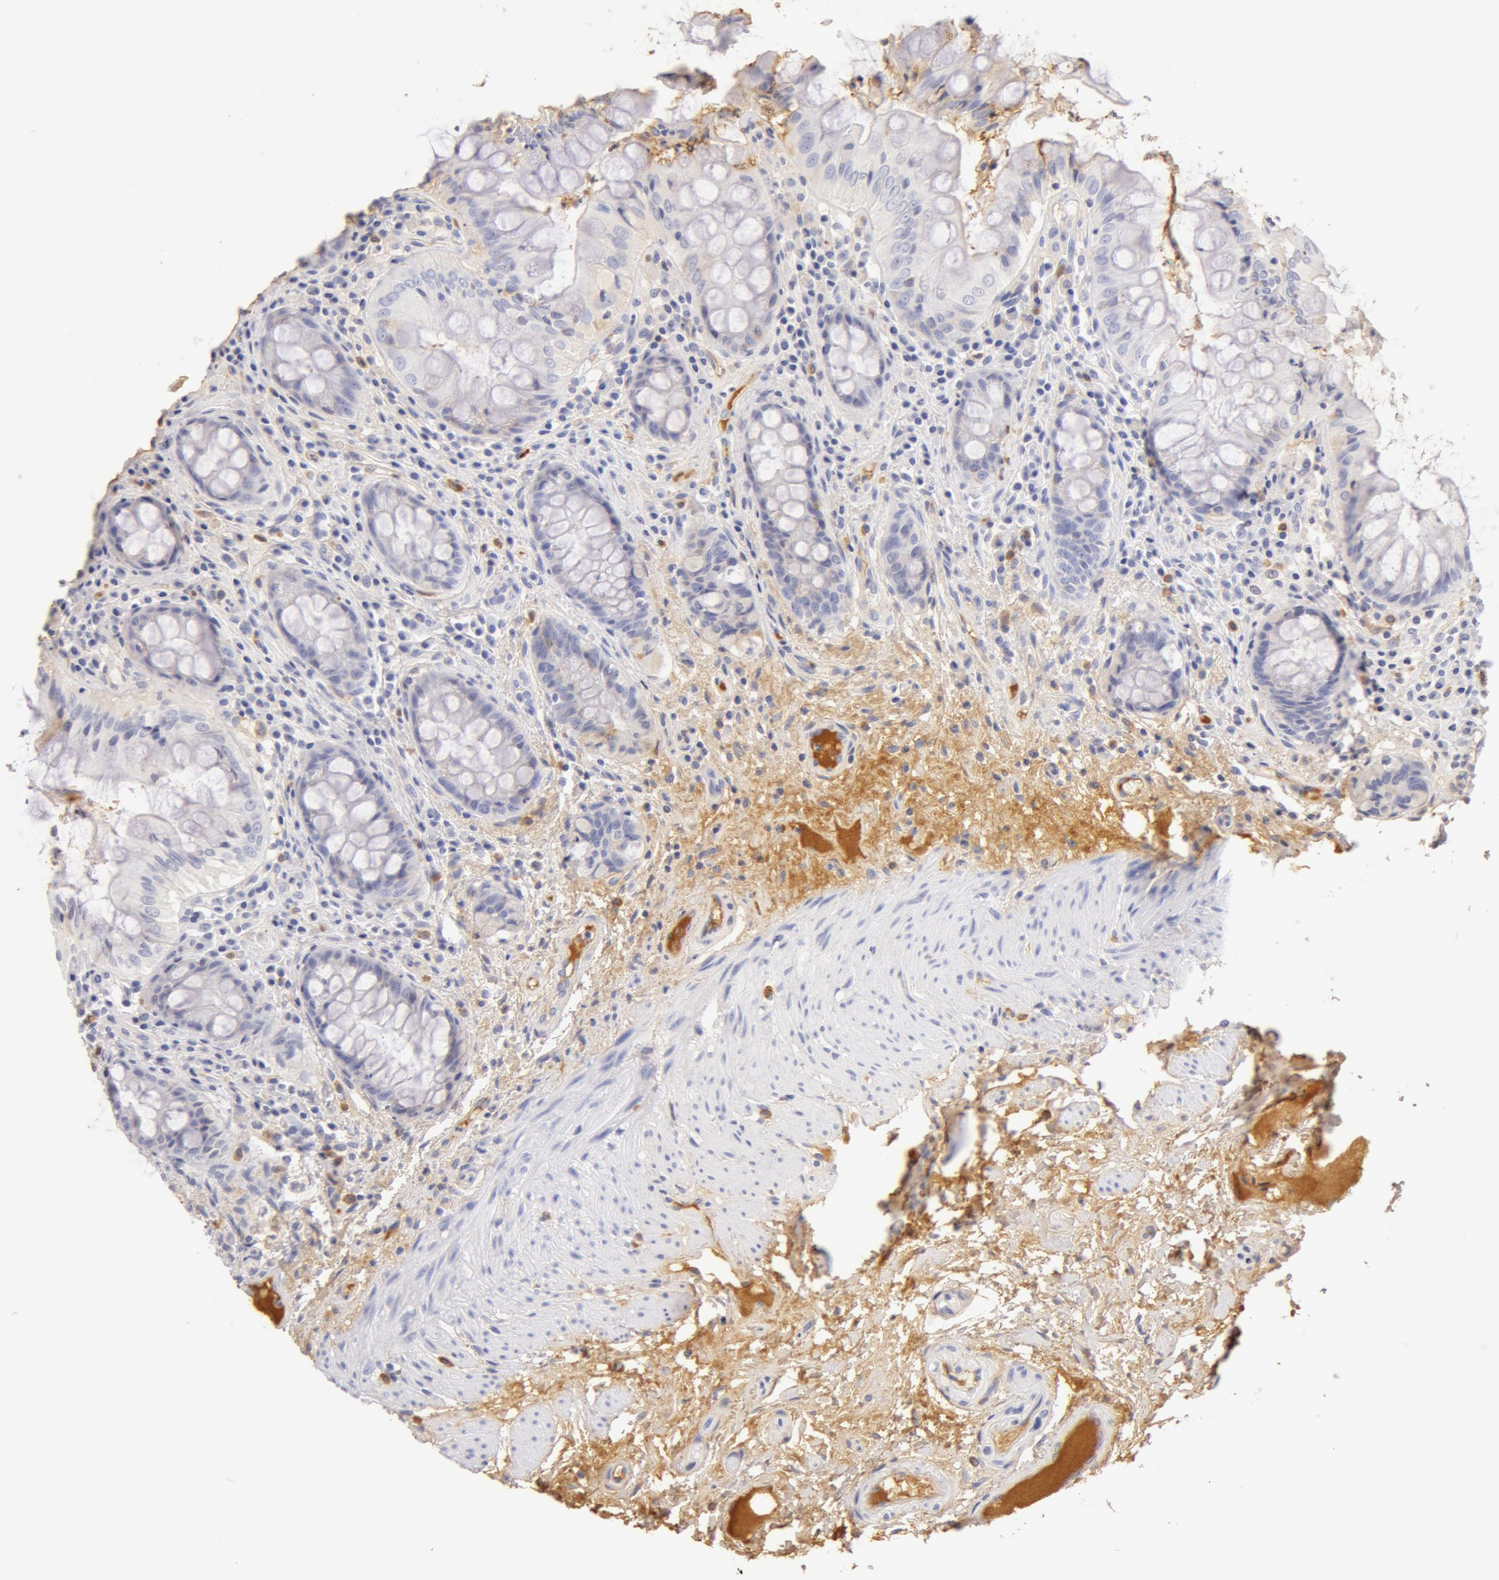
{"staining": {"intensity": "negative", "quantity": "none", "location": "none"}, "tissue": "rectum", "cell_type": "Glandular cells", "image_type": "normal", "snomed": [{"axis": "morphology", "description": "Normal tissue, NOS"}, {"axis": "topography", "description": "Rectum"}], "caption": "Micrograph shows no significant protein staining in glandular cells of benign rectum. (DAB immunohistochemistry (IHC), high magnification).", "gene": "AHSG", "patient": {"sex": "female", "age": 75}}